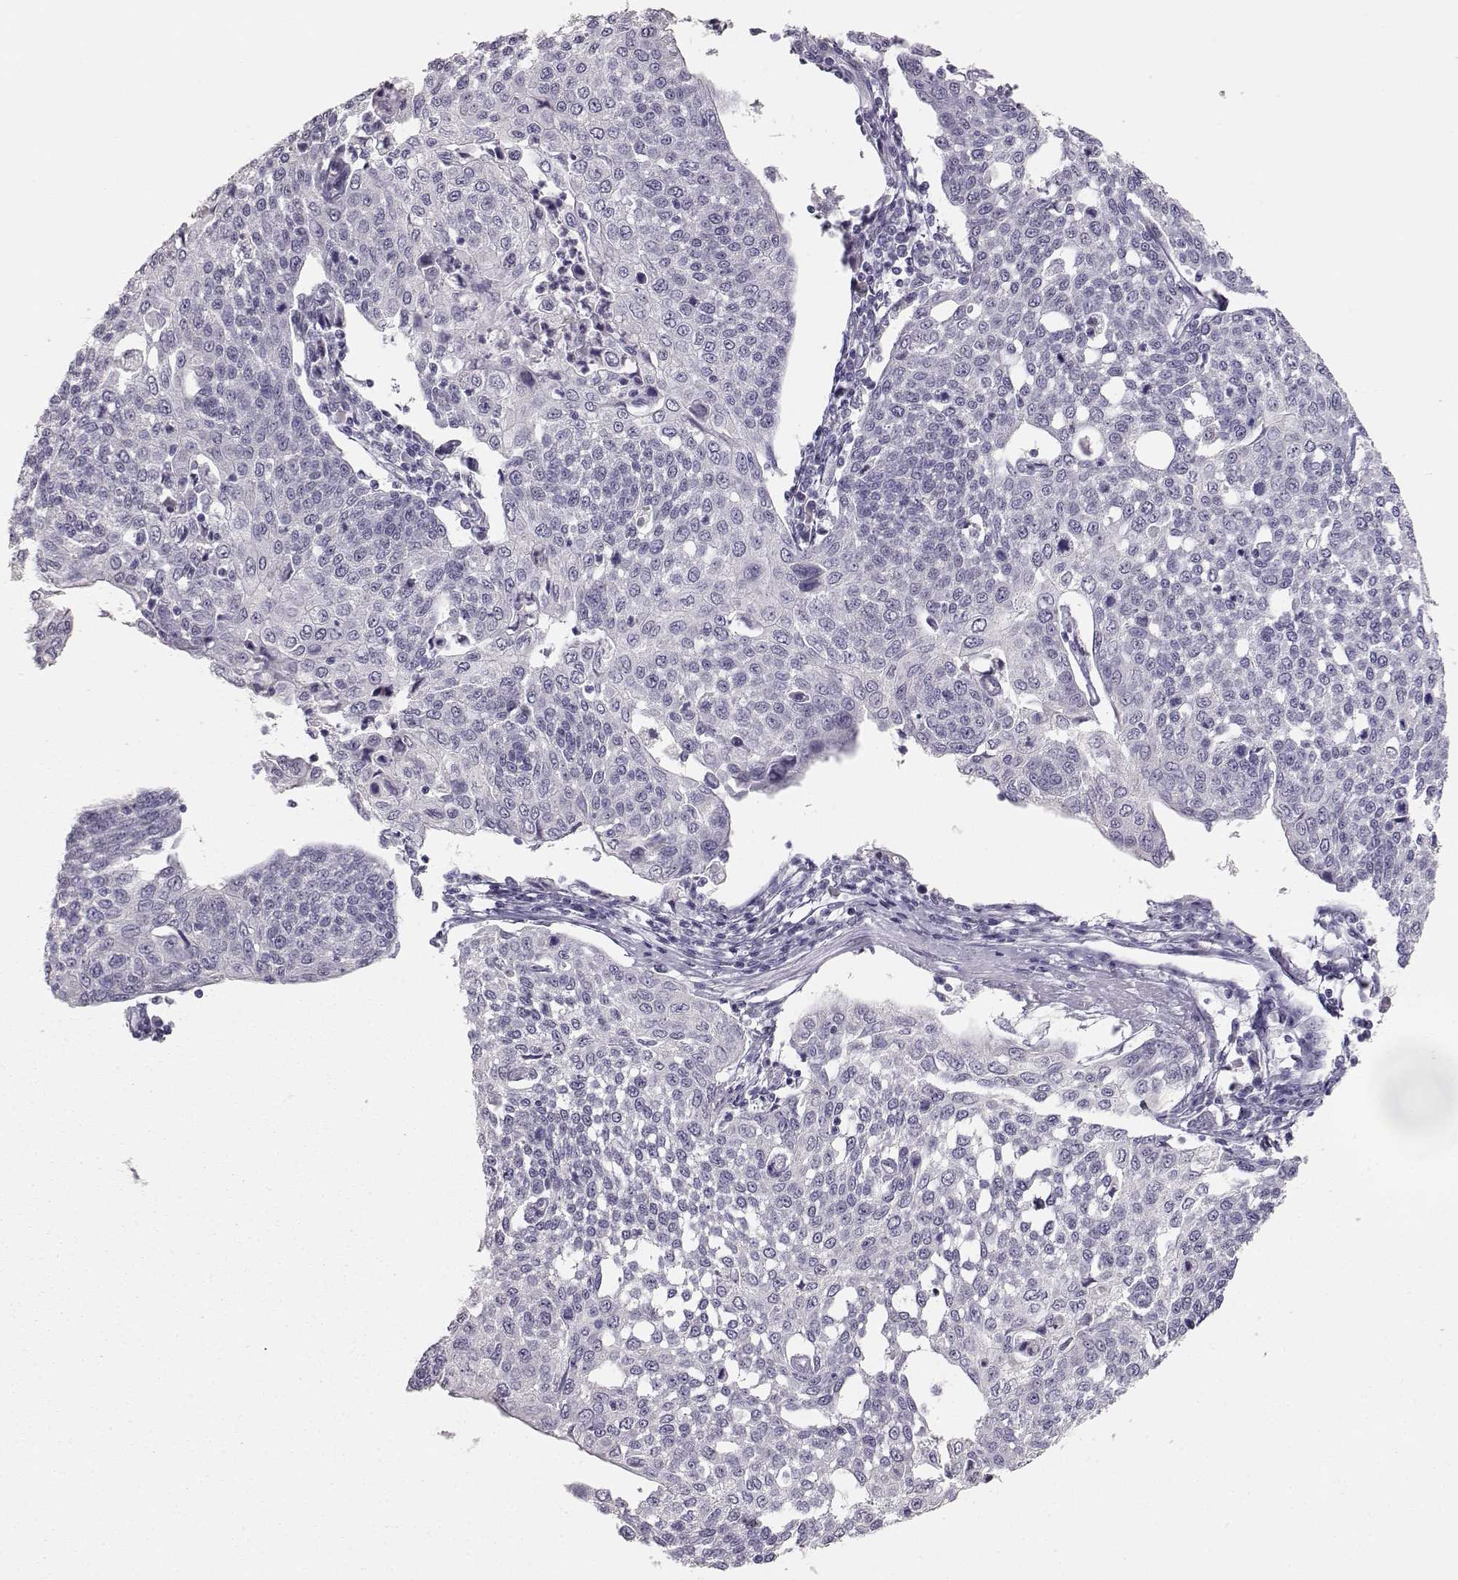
{"staining": {"intensity": "negative", "quantity": "none", "location": "none"}, "tissue": "cervical cancer", "cell_type": "Tumor cells", "image_type": "cancer", "snomed": [{"axis": "morphology", "description": "Squamous cell carcinoma, NOS"}, {"axis": "topography", "description": "Cervix"}], "caption": "The image shows no staining of tumor cells in cervical cancer (squamous cell carcinoma). (Brightfield microscopy of DAB (3,3'-diaminobenzidine) immunohistochemistry (IHC) at high magnification).", "gene": "TKTL1", "patient": {"sex": "female", "age": 34}}